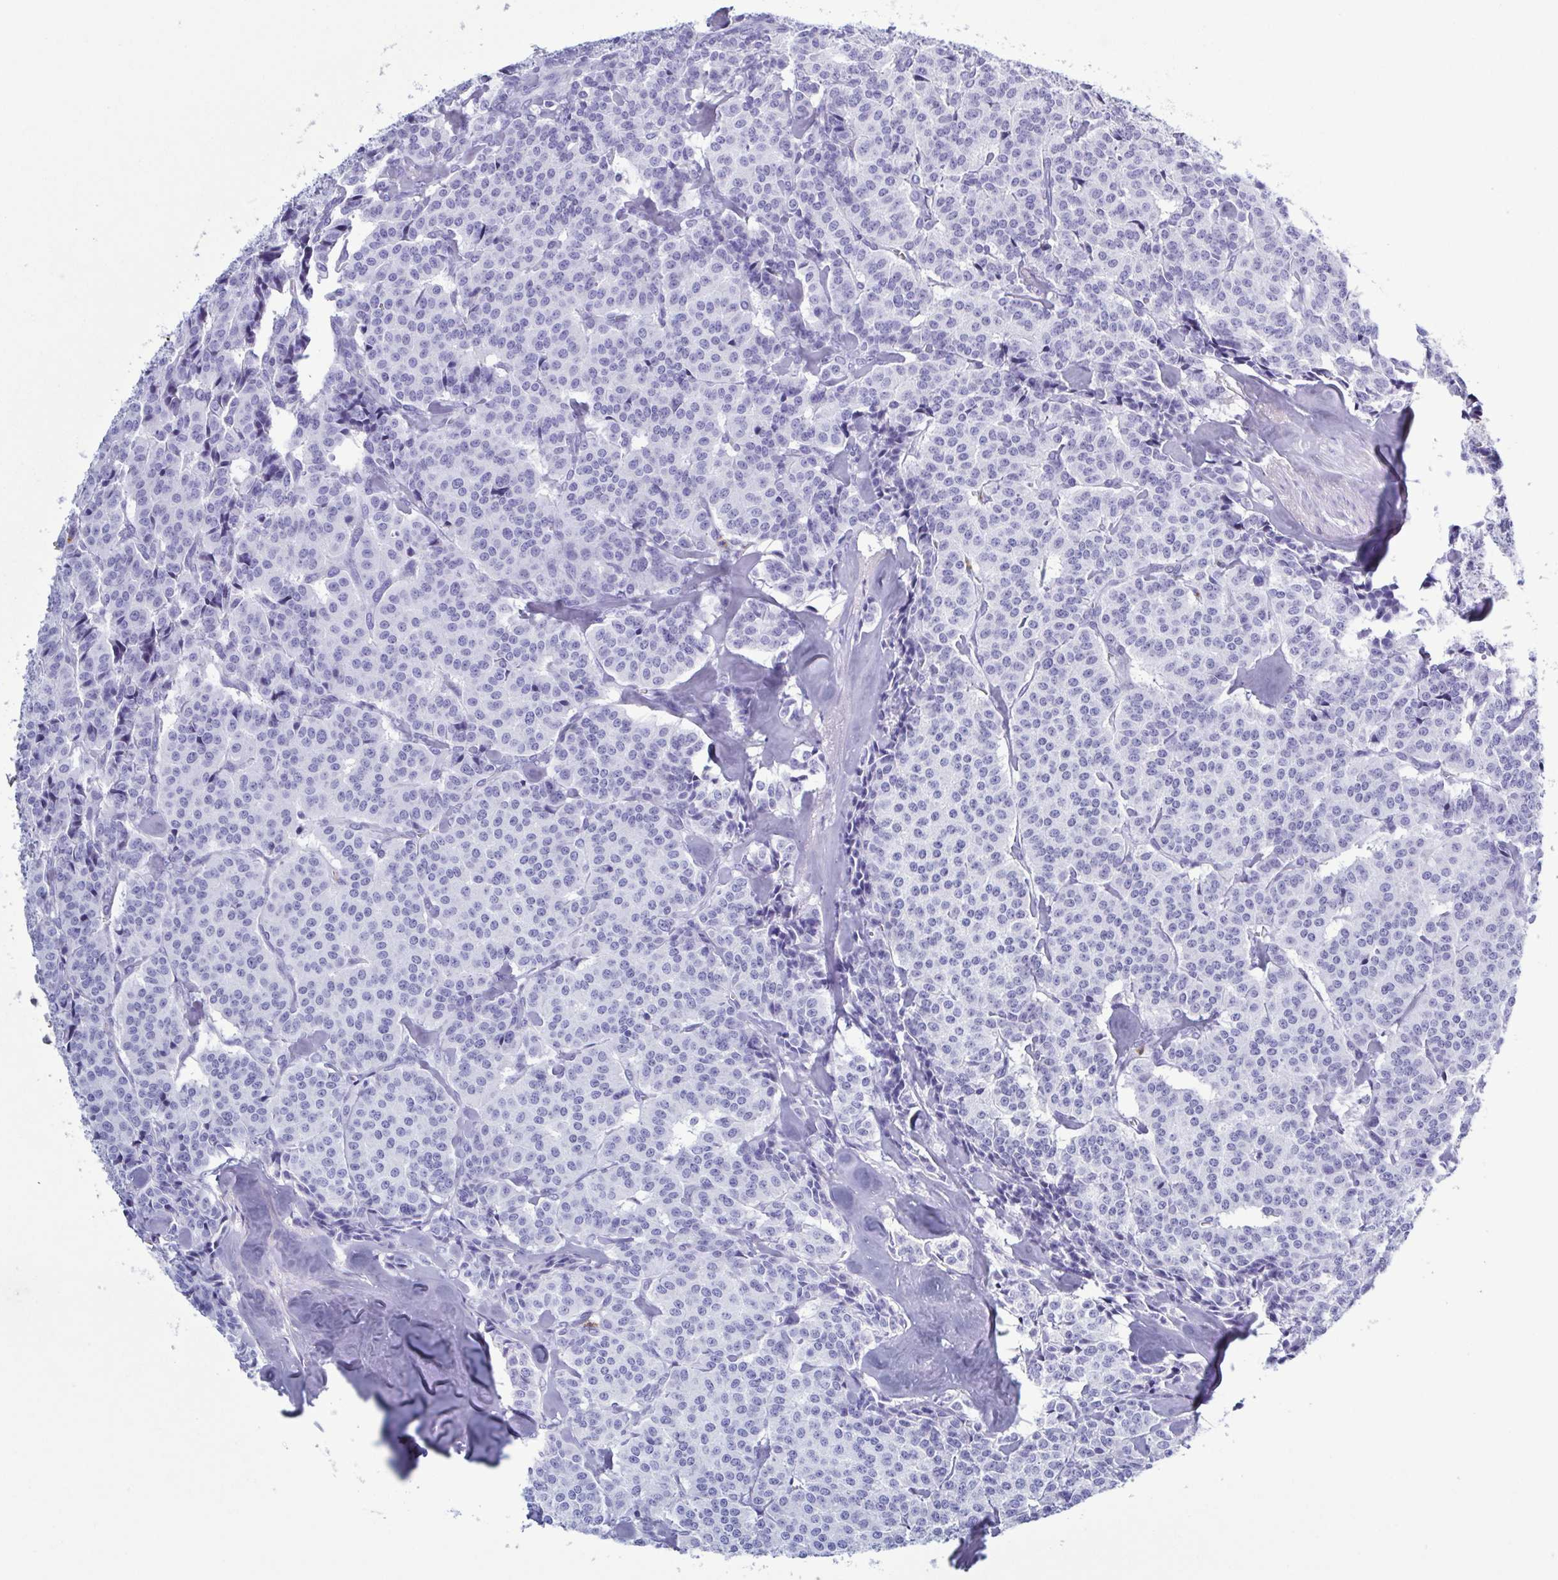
{"staining": {"intensity": "negative", "quantity": "none", "location": "none"}, "tissue": "carcinoid", "cell_type": "Tumor cells", "image_type": "cancer", "snomed": [{"axis": "morphology", "description": "Normal tissue, NOS"}, {"axis": "morphology", "description": "Carcinoid, malignant, NOS"}, {"axis": "topography", "description": "Lung"}], "caption": "Immunohistochemical staining of human malignant carcinoid exhibits no significant positivity in tumor cells.", "gene": "LTF", "patient": {"sex": "female", "age": 46}}